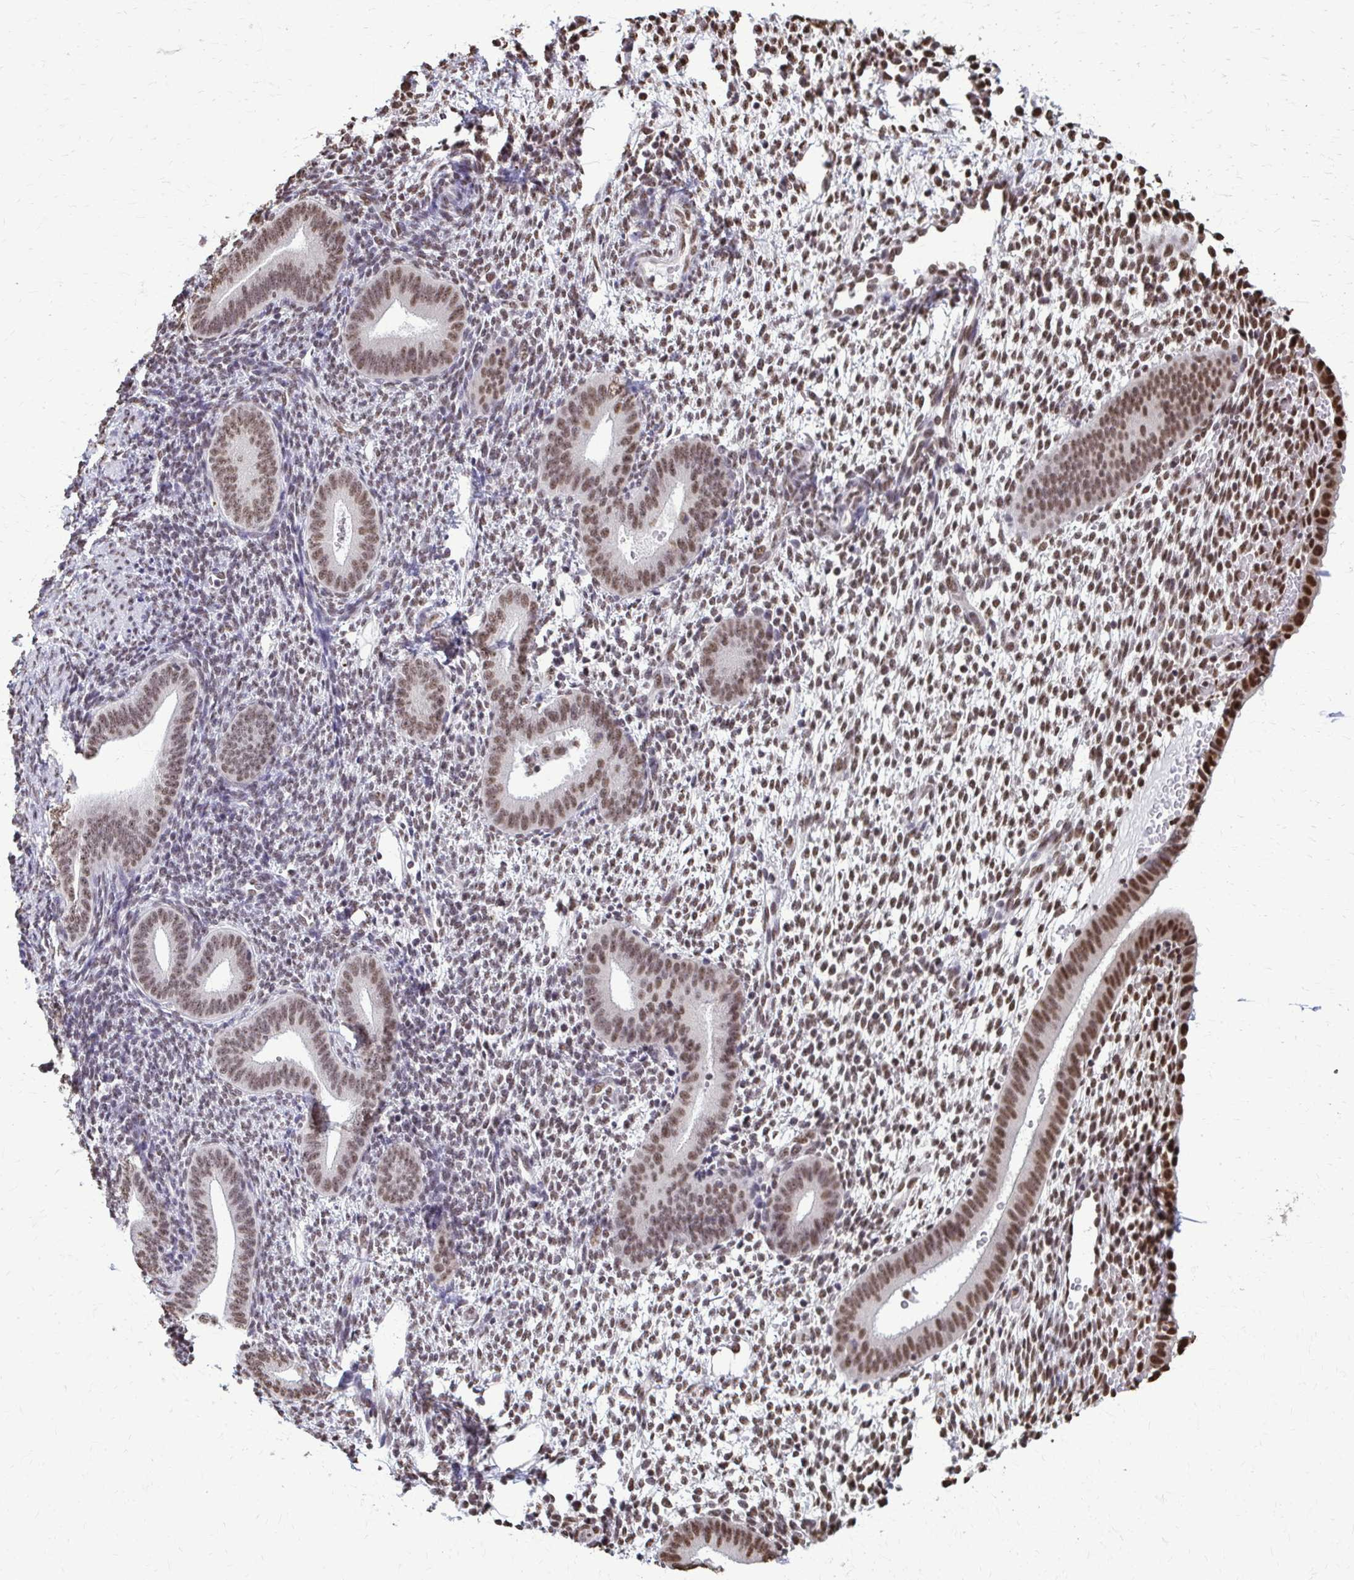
{"staining": {"intensity": "moderate", "quantity": "25%-75%", "location": "nuclear"}, "tissue": "endometrium", "cell_type": "Cells in endometrial stroma", "image_type": "normal", "snomed": [{"axis": "morphology", "description": "Normal tissue, NOS"}, {"axis": "topography", "description": "Endometrium"}], "caption": "Protein staining by immunohistochemistry (IHC) demonstrates moderate nuclear positivity in approximately 25%-75% of cells in endometrial stroma in benign endometrium.", "gene": "SNRPA", "patient": {"sex": "female", "age": 40}}